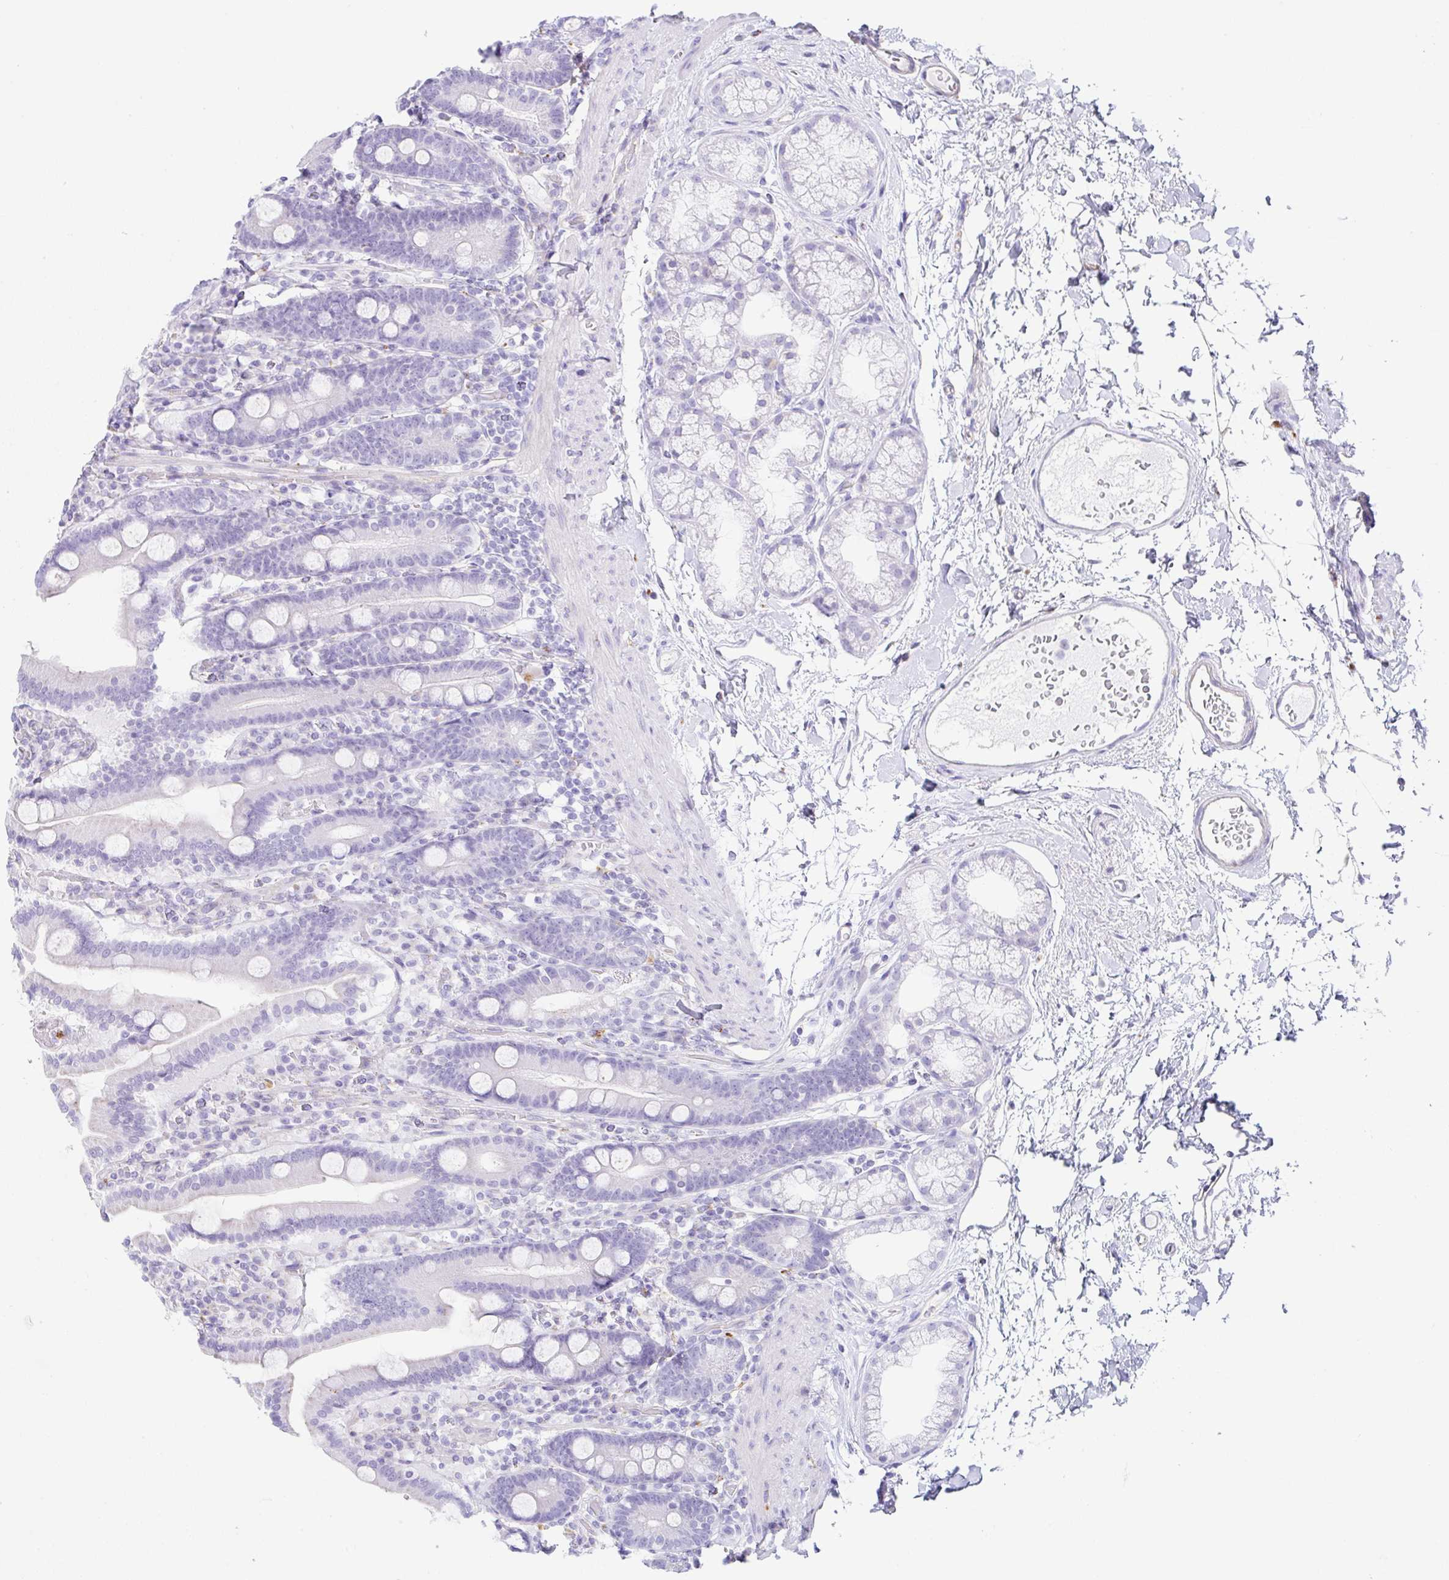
{"staining": {"intensity": "moderate", "quantity": "25%-75%", "location": "cytoplasmic/membranous"}, "tissue": "duodenum", "cell_type": "Glandular cells", "image_type": "normal", "snomed": [{"axis": "morphology", "description": "Normal tissue, NOS"}, {"axis": "topography", "description": "Duodenum"}], "caption": "This is an image of IHC staining of normal duodenum, which shows moderate positivity in the cytoplasmic/membranous of glandular cells.", "gene": "DKK4", "patient": {"sex": "male", "age": 55}}